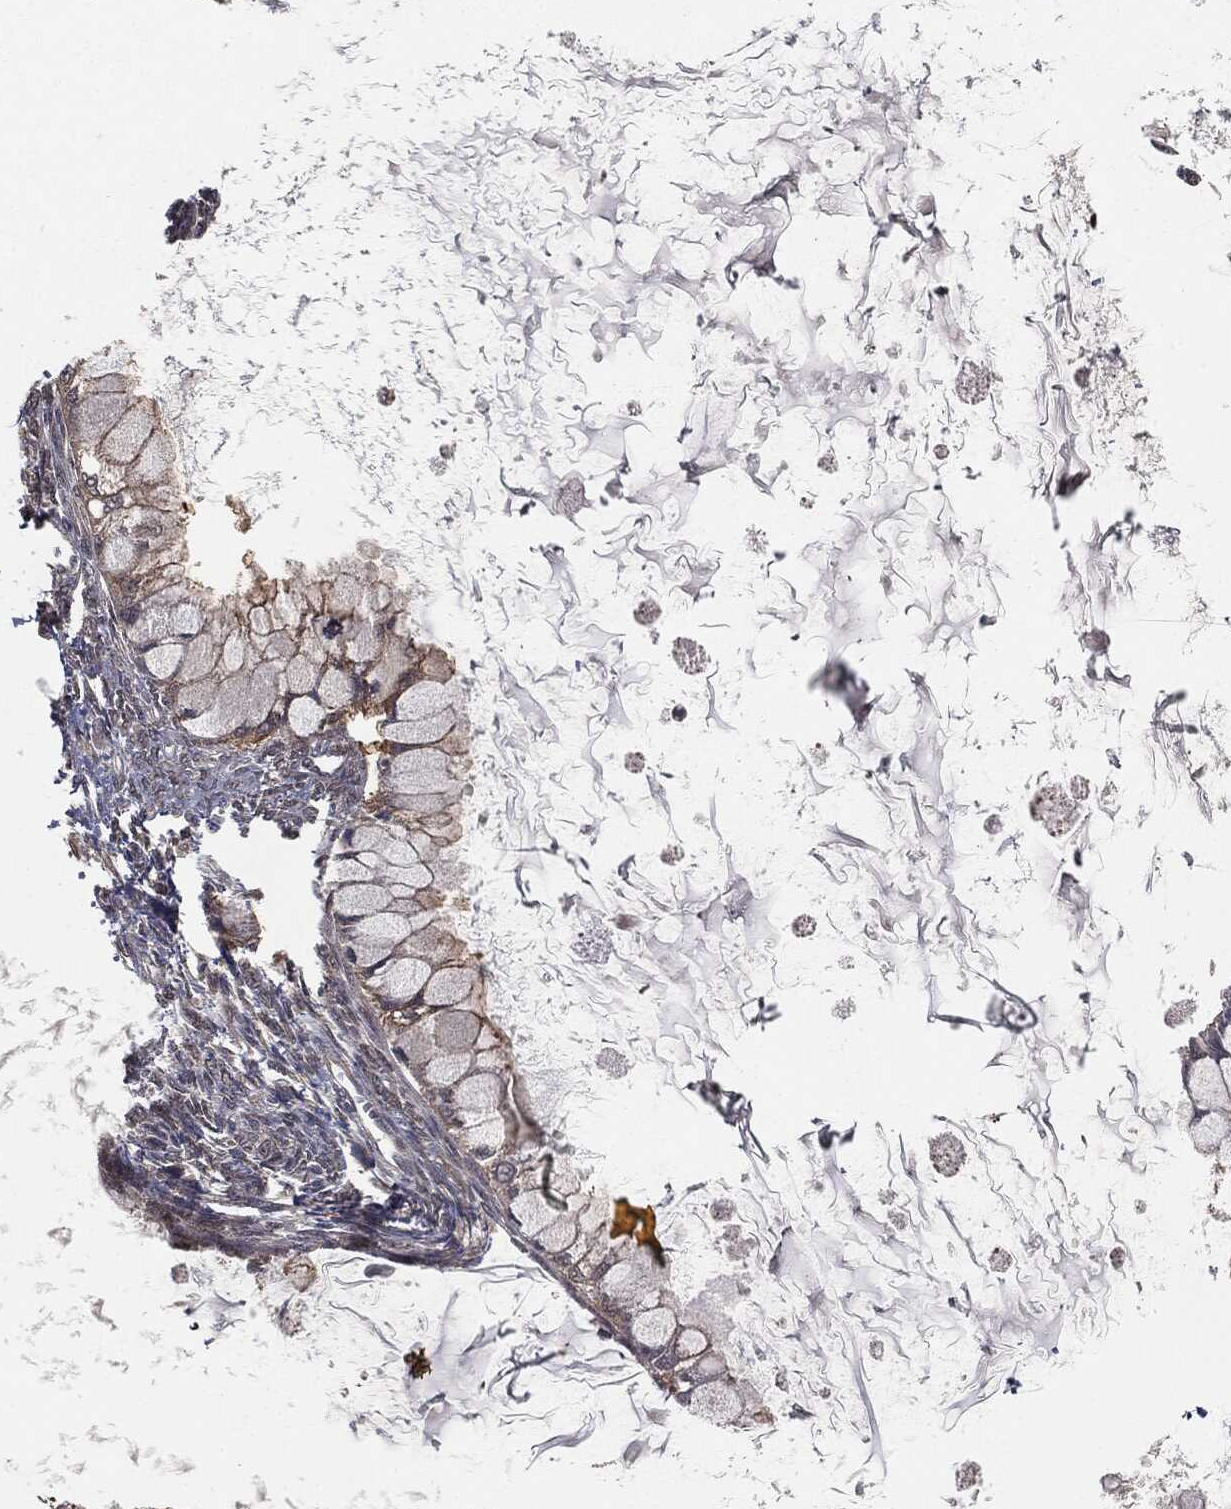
{"staining": {"intensity": "weak", "quantity": ">75%", "location": "cytoplasmic/membranous"}, "tissue": "ovarian cancer", "cell_type": "Tumor cells", "image_type": "cancer", "snomed": [{"axis": "morphology", "description": "Cystadenocarcinoma, mucinous, NOS"}, {"axis": "topography", "description": "Ovary"}], "caption": "IHC of human mucinous cystadenocarcinoma (ovarian) exhibits low levels of weak cytoplasmic/membranous expression in about >75% of tumor cells. The protein is stained brown, and the nuclei are stained in blue (DAB (3,3'-diaminobenzidine) IHC with brightfield microscopy, high magnification).", "gene": "FBXO7", "patient": {"sex": "female", "age": 34}}